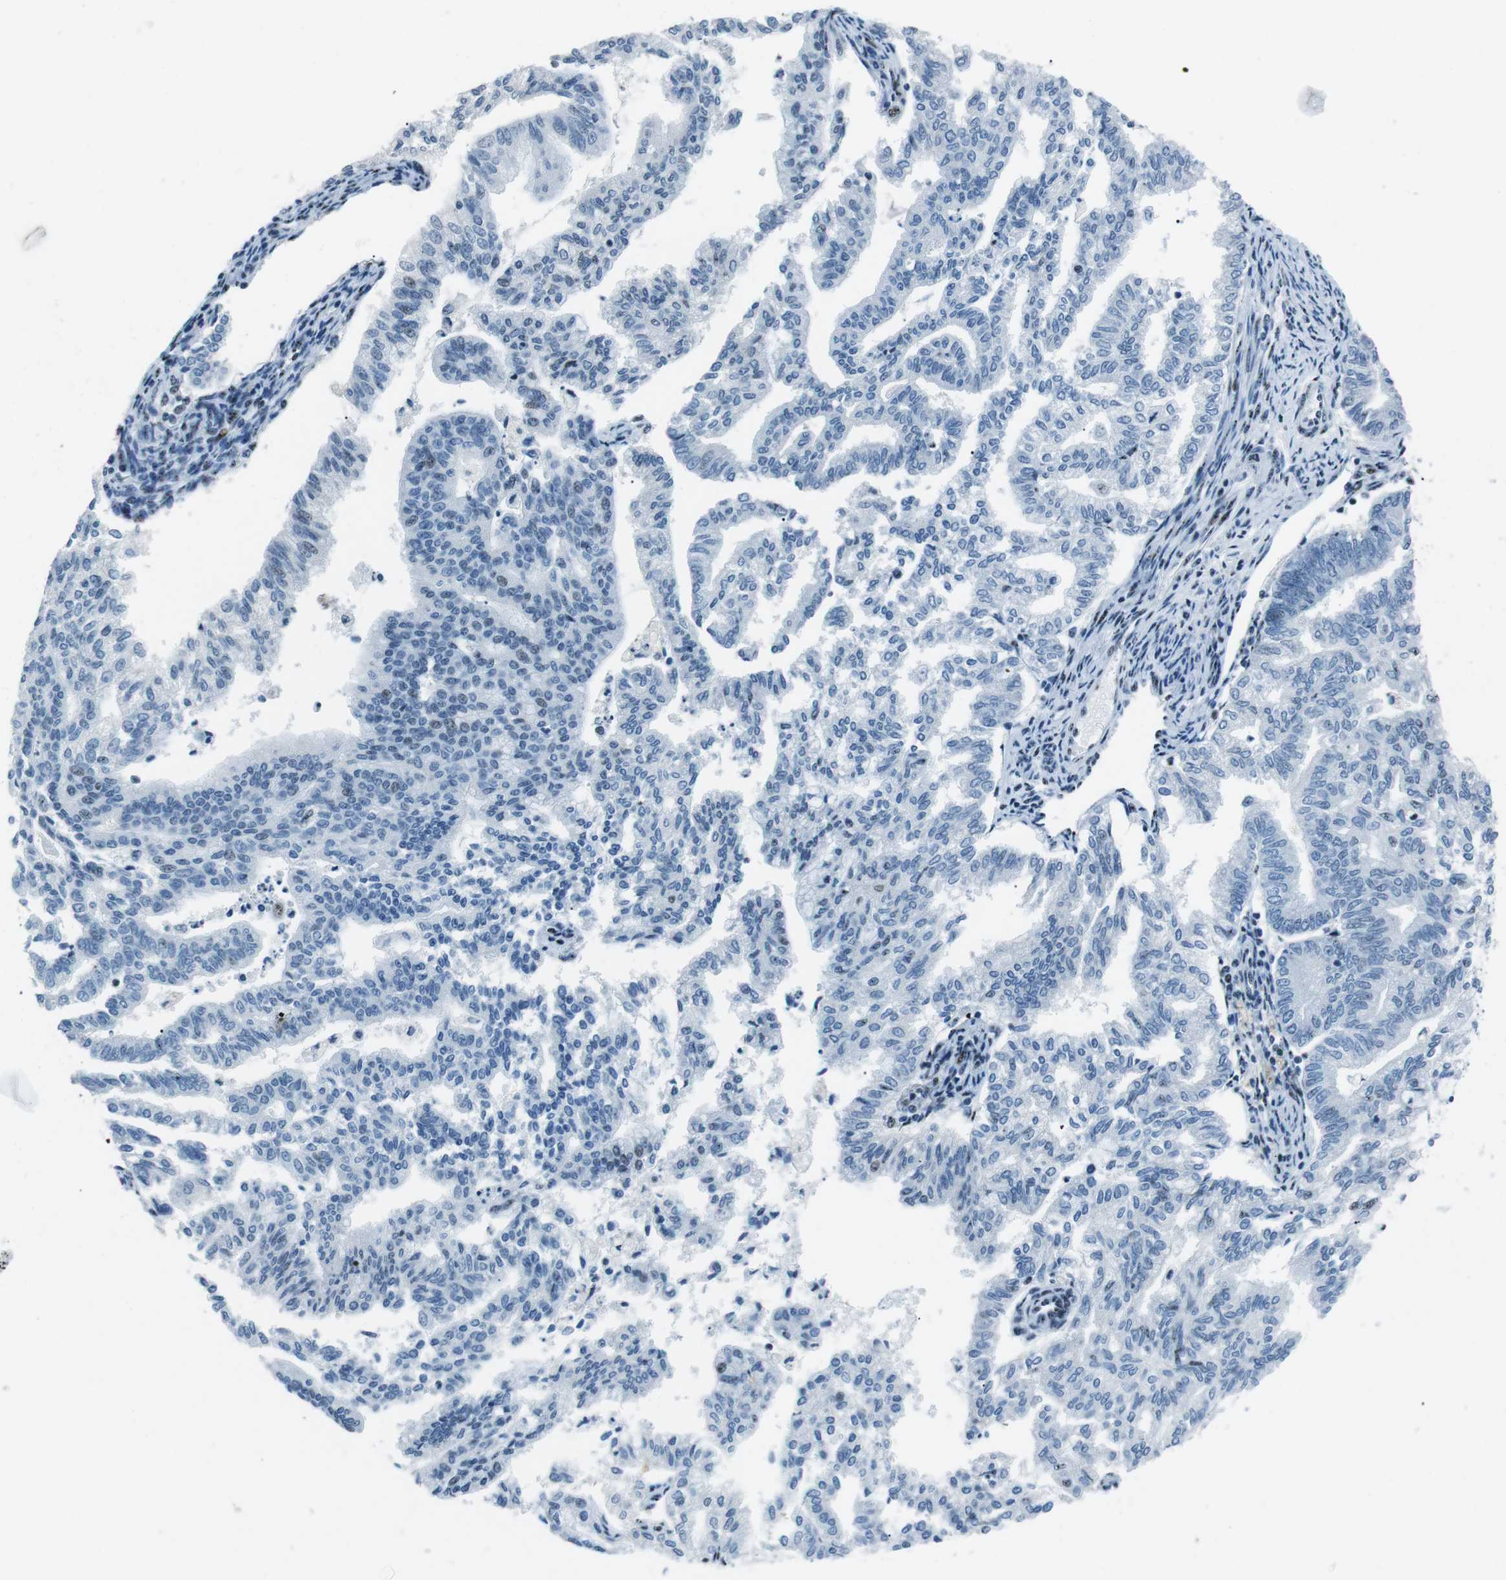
{"staining": {"intensity": "negative", "quantity": "none", "location": "none"}, "tissue": "endometrial cancer", "cell_type": "Tumor cells", "image_type": "cancer", "snomed": [{"axis": "morphology", "description": "Adenocarcinoma, NOS"}, {"axis": "topography", "description": "Endometrium"}], "caption": "This image is of adenocarcinoma (endometrial) stained with IHC to label a protein in brown with the nuclei are counter-stained blue. There is no staining in tumor cells.", "gene": "PML", "patient": {"sex": "female", "age": 79}}